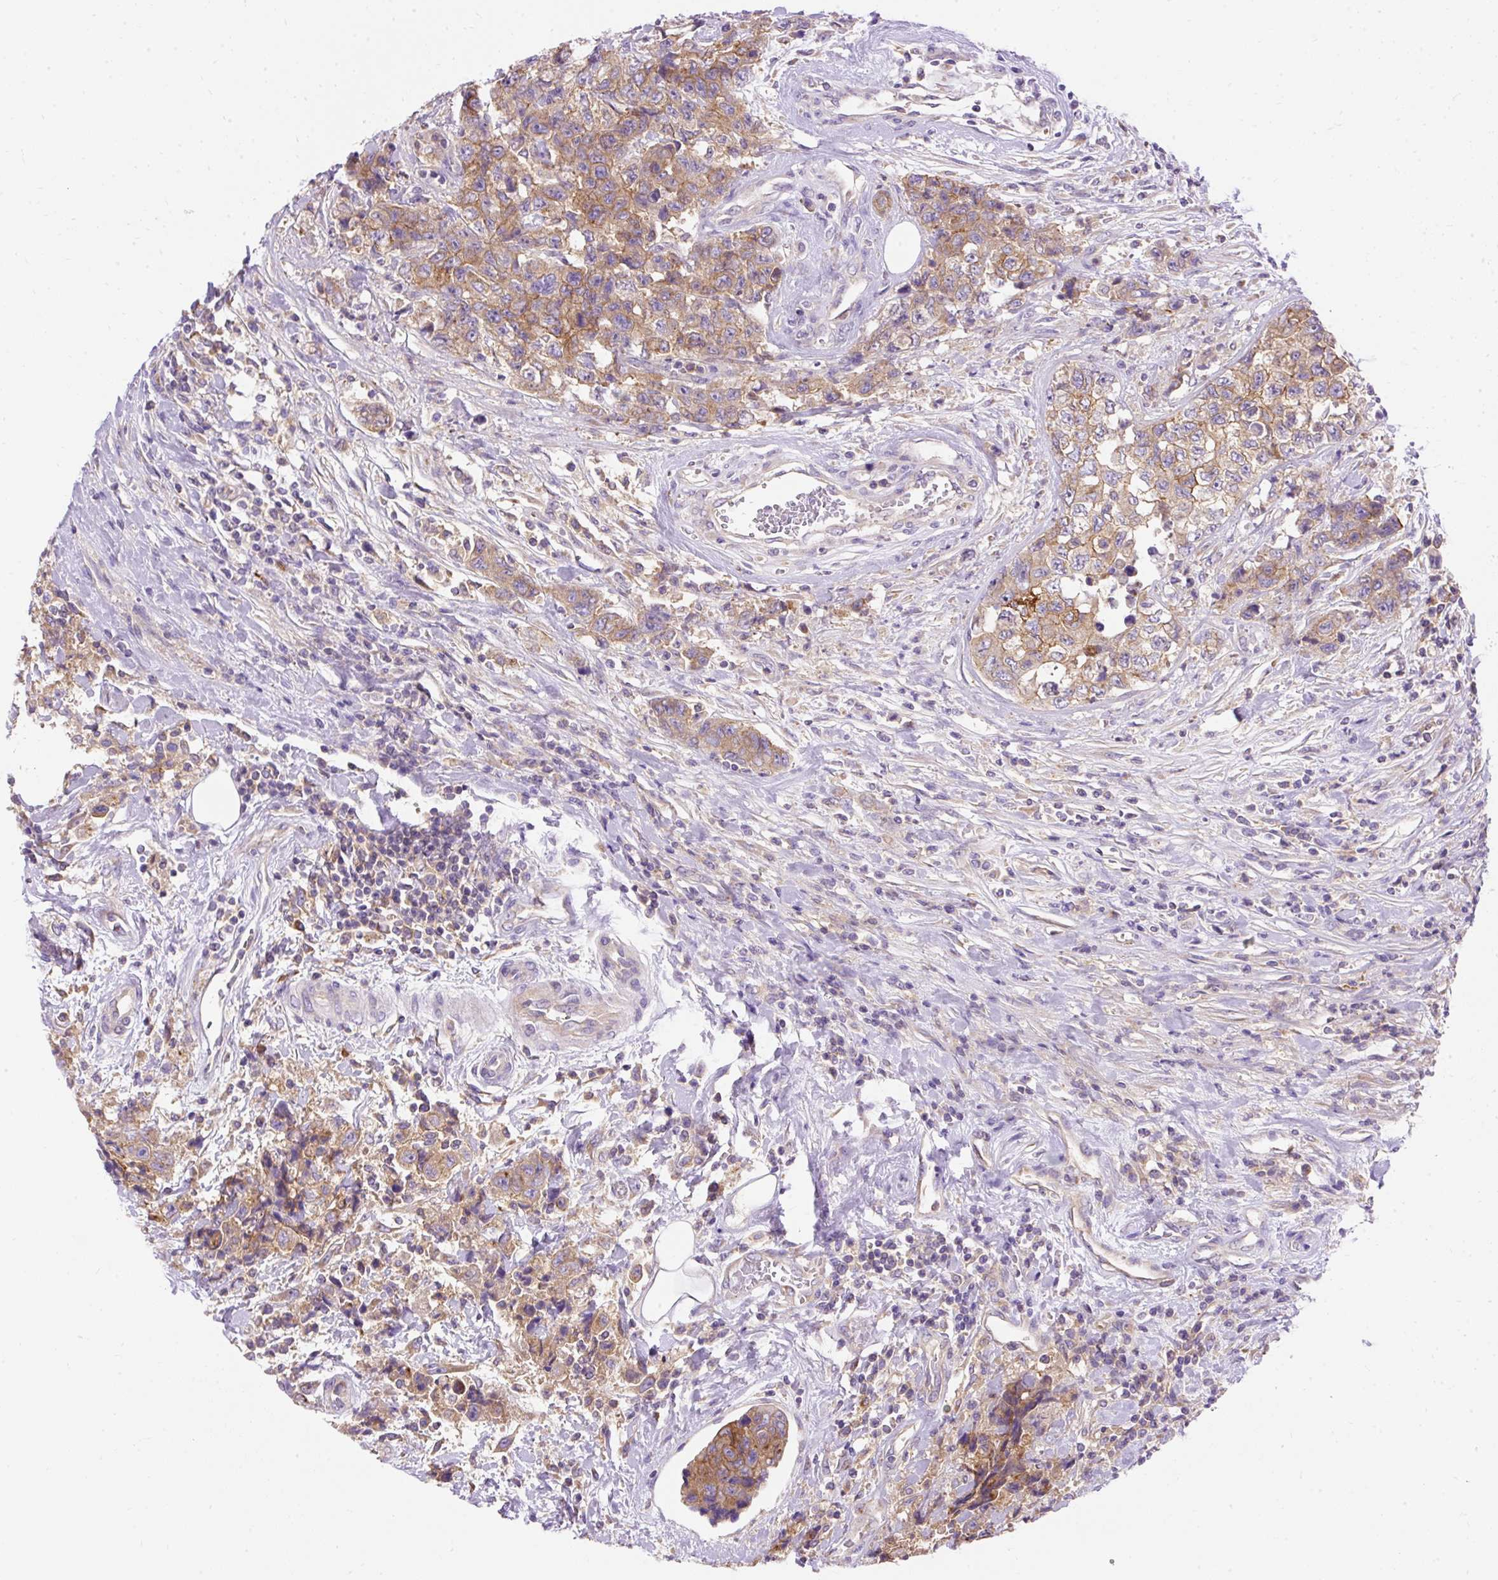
{"staining": {"intensity": "moderate", "quantity": "25%-75%", "location": "cytoplasmic/membranous"}, "tissue": "urothelial cancer", "cell_type": "Tumor cells", "image_type": "cancer", "snomed": [{"axis": "morphology", "description": "Urothelial carcinoma, High grade"}, {"axis": "topography", "description": "Urinary bladder"}], "caption": "High-grade urothelial carcinoma stained with DAB immunohistochemistry (IHC) exhibits medium levels of moderate cytoplasmic/membranous expression in about 25%-75% of tumor cells.", "gene": "OR4K15", "patient": {"sex": "female", "age": 78}}